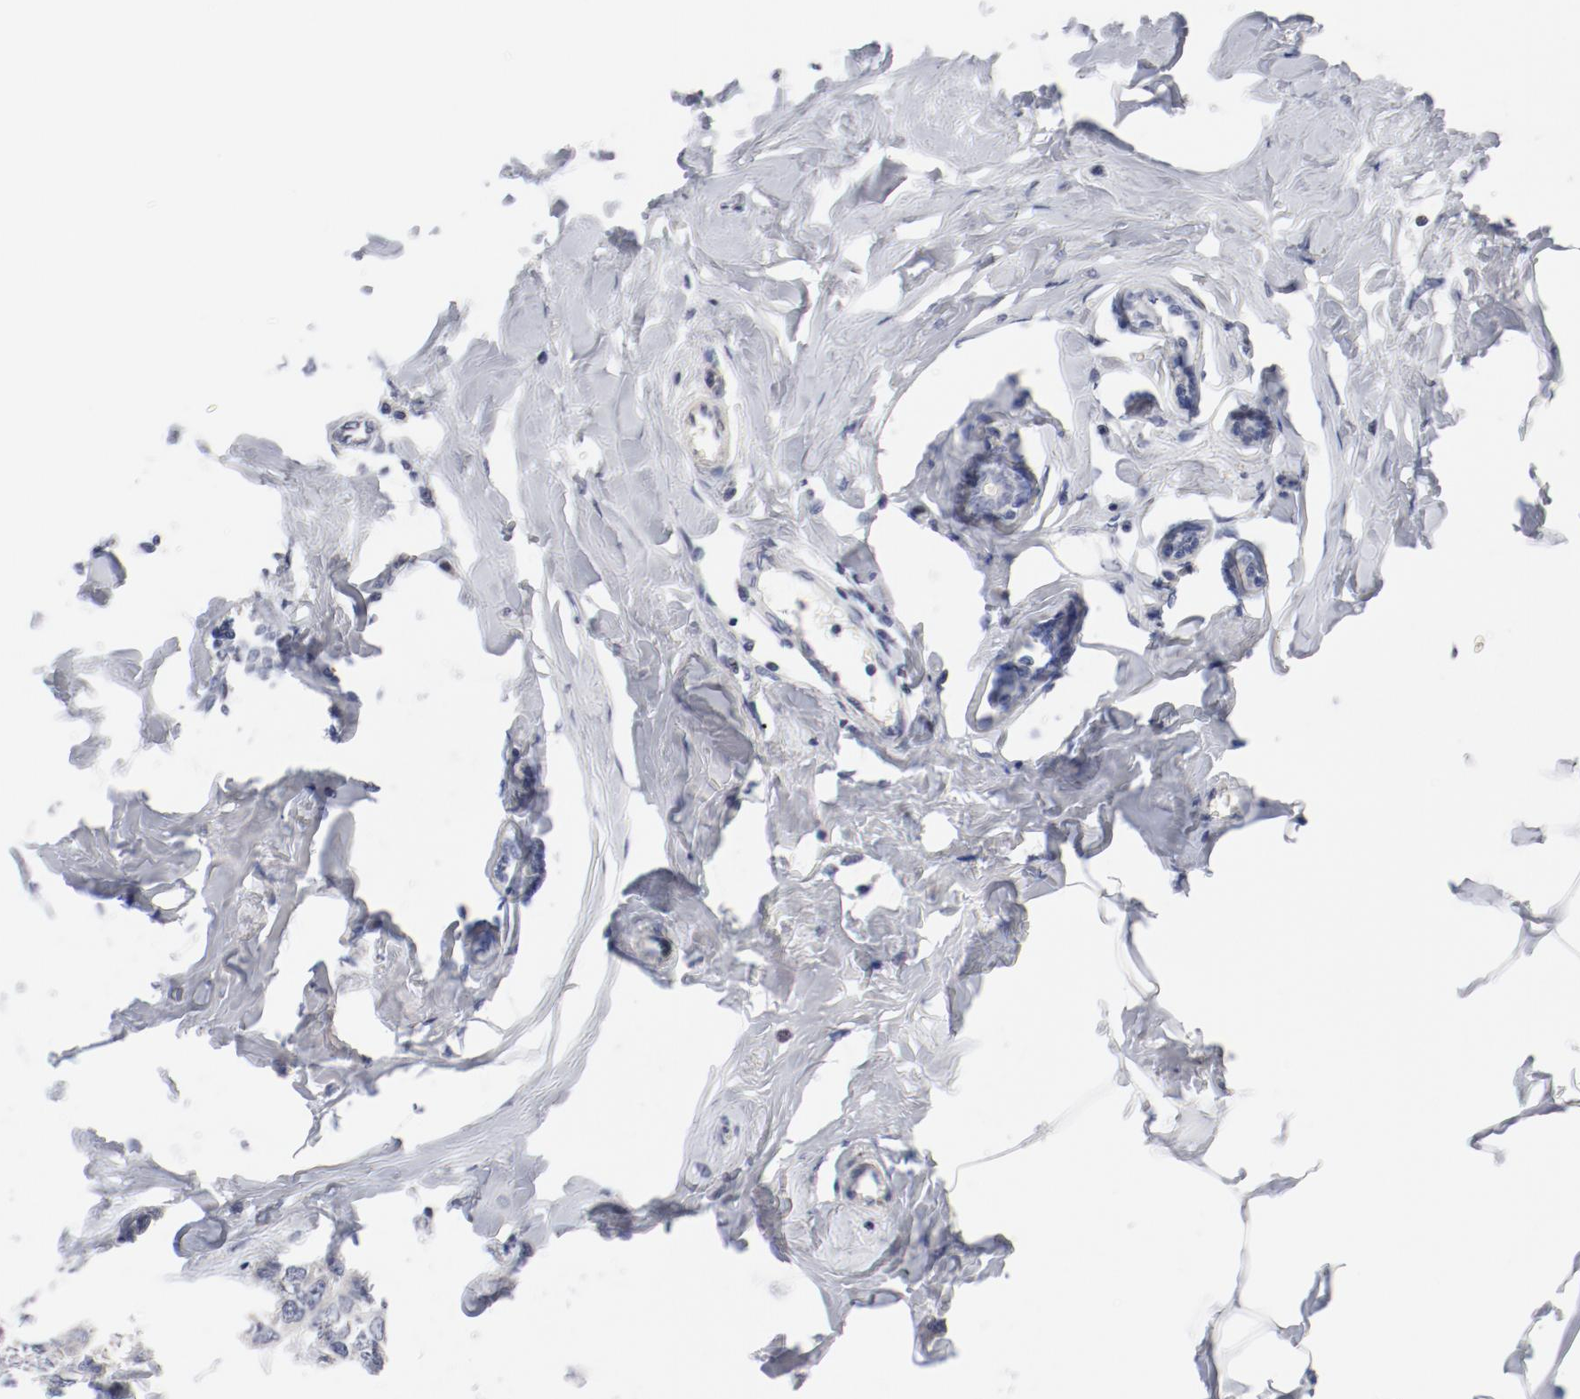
{"staining": {"intensity": "negative", "quantity": "none", "location": "none"}, "tissue": "breast cancer", "cell_type": "Tumor cells", "image_type": "cancer", "snomed": [{"axis": "morphology", "description": "Normal tissue, NOS"}, {"axis": "morphology", "description": "Duct carcinoma"}, {"axis": "topography", "description": "Breast"}], "caption": "A histopathology image of breast cancer stained for a protein reveals no brown staining in tumor cells.", "gene": "KCNK13", "patient": {"sex": "female", "age": 50}}